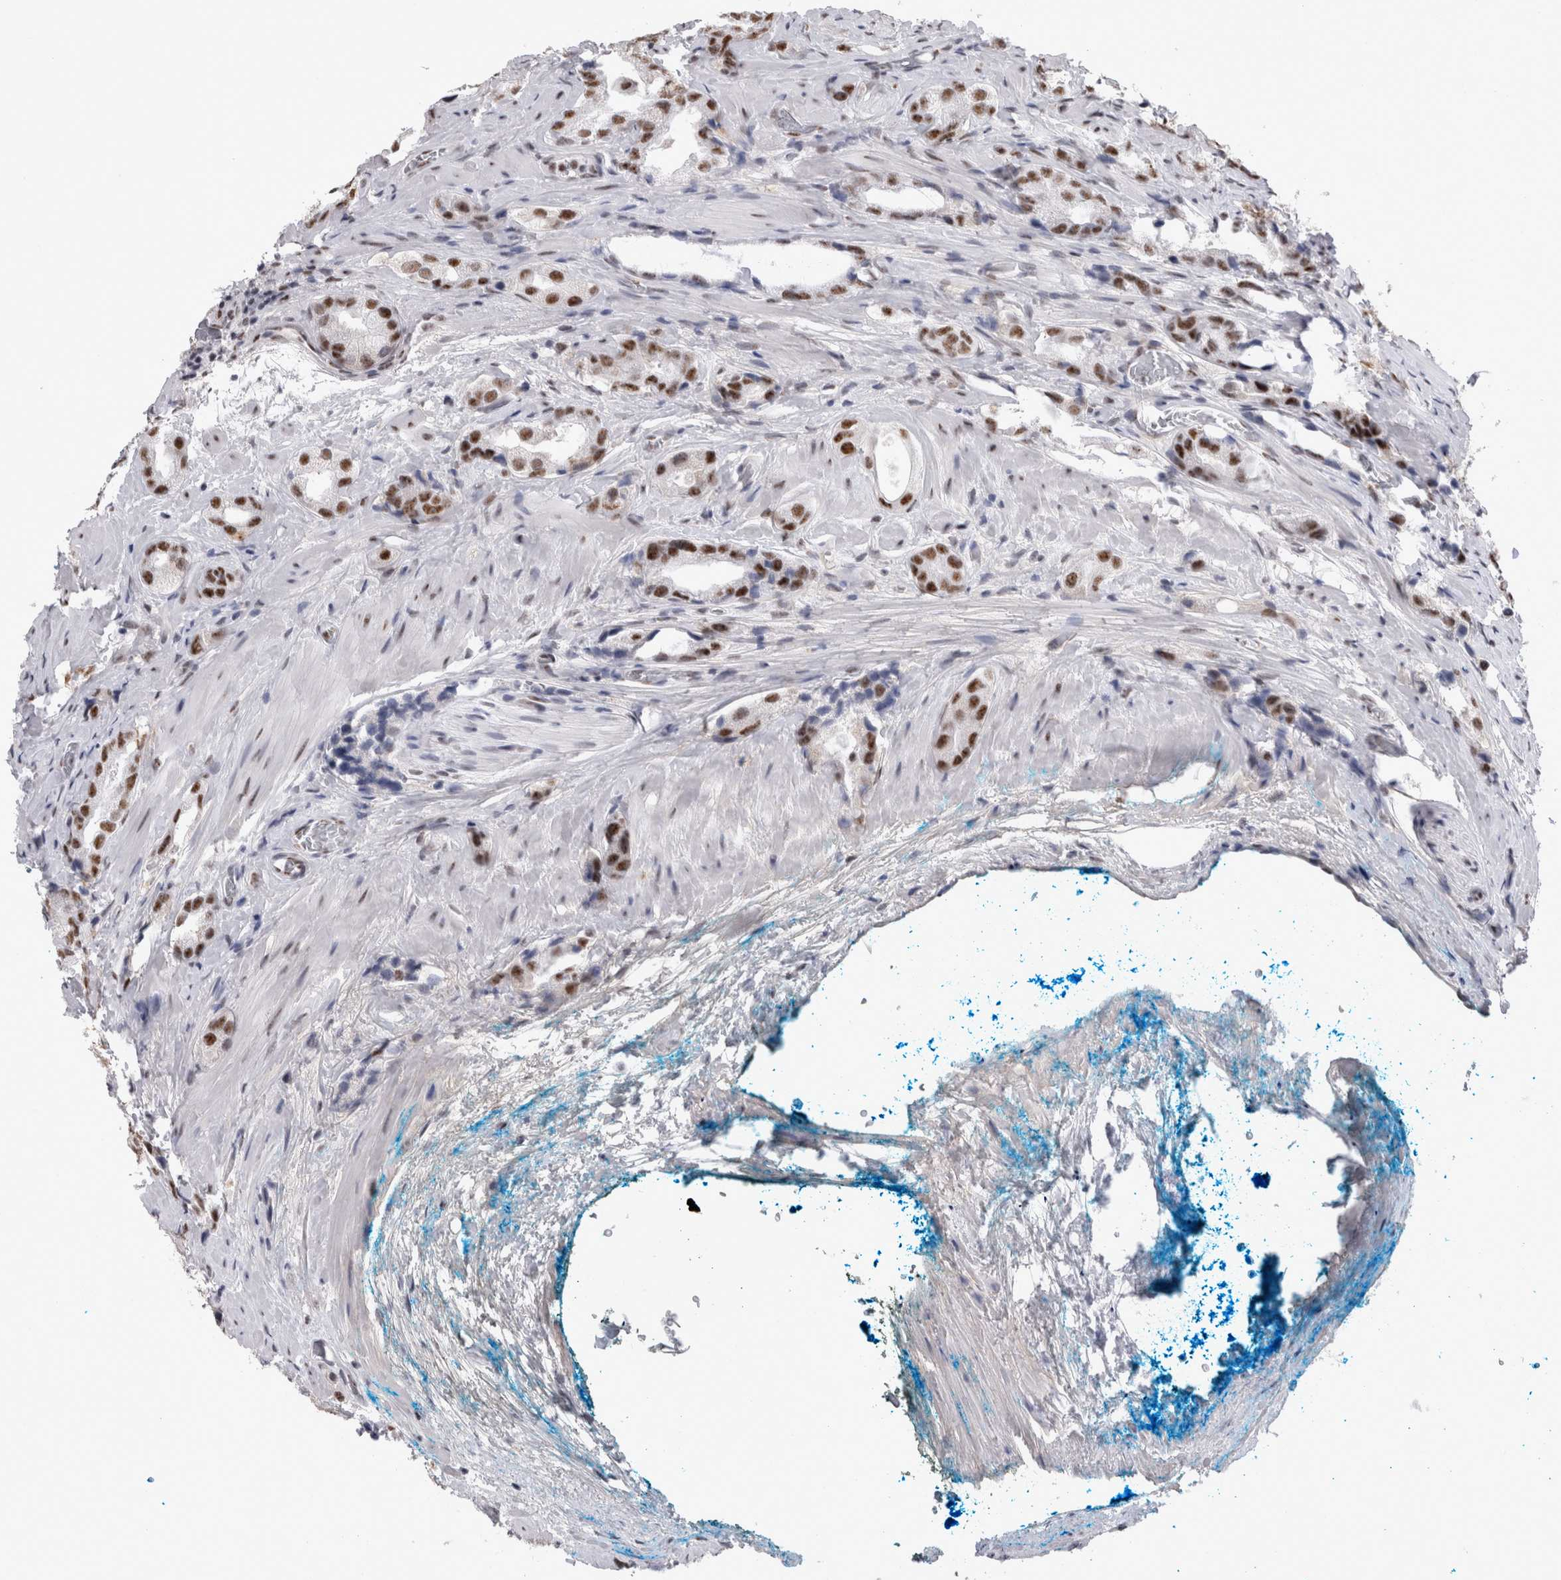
{"staining": {"intensity": "strong", "quantity": ">75%", "location": "nuclear"}, "tissue": "prostate cancer", "cell_type": "Tumor cells", "image_type": "cancer", "snomed": [{"axis": "morphology", "description": "Adenocarcinoma, High grade"}, {"axis": "topography", "description": "Prostate"}], "caption": "A brown stain highlights strong nuclear staining of a protein in human high-grade adenocarcinoma (prostate) tumor cells.", "gene": "API5", "patient": {"sex": "male", "age": 63}}